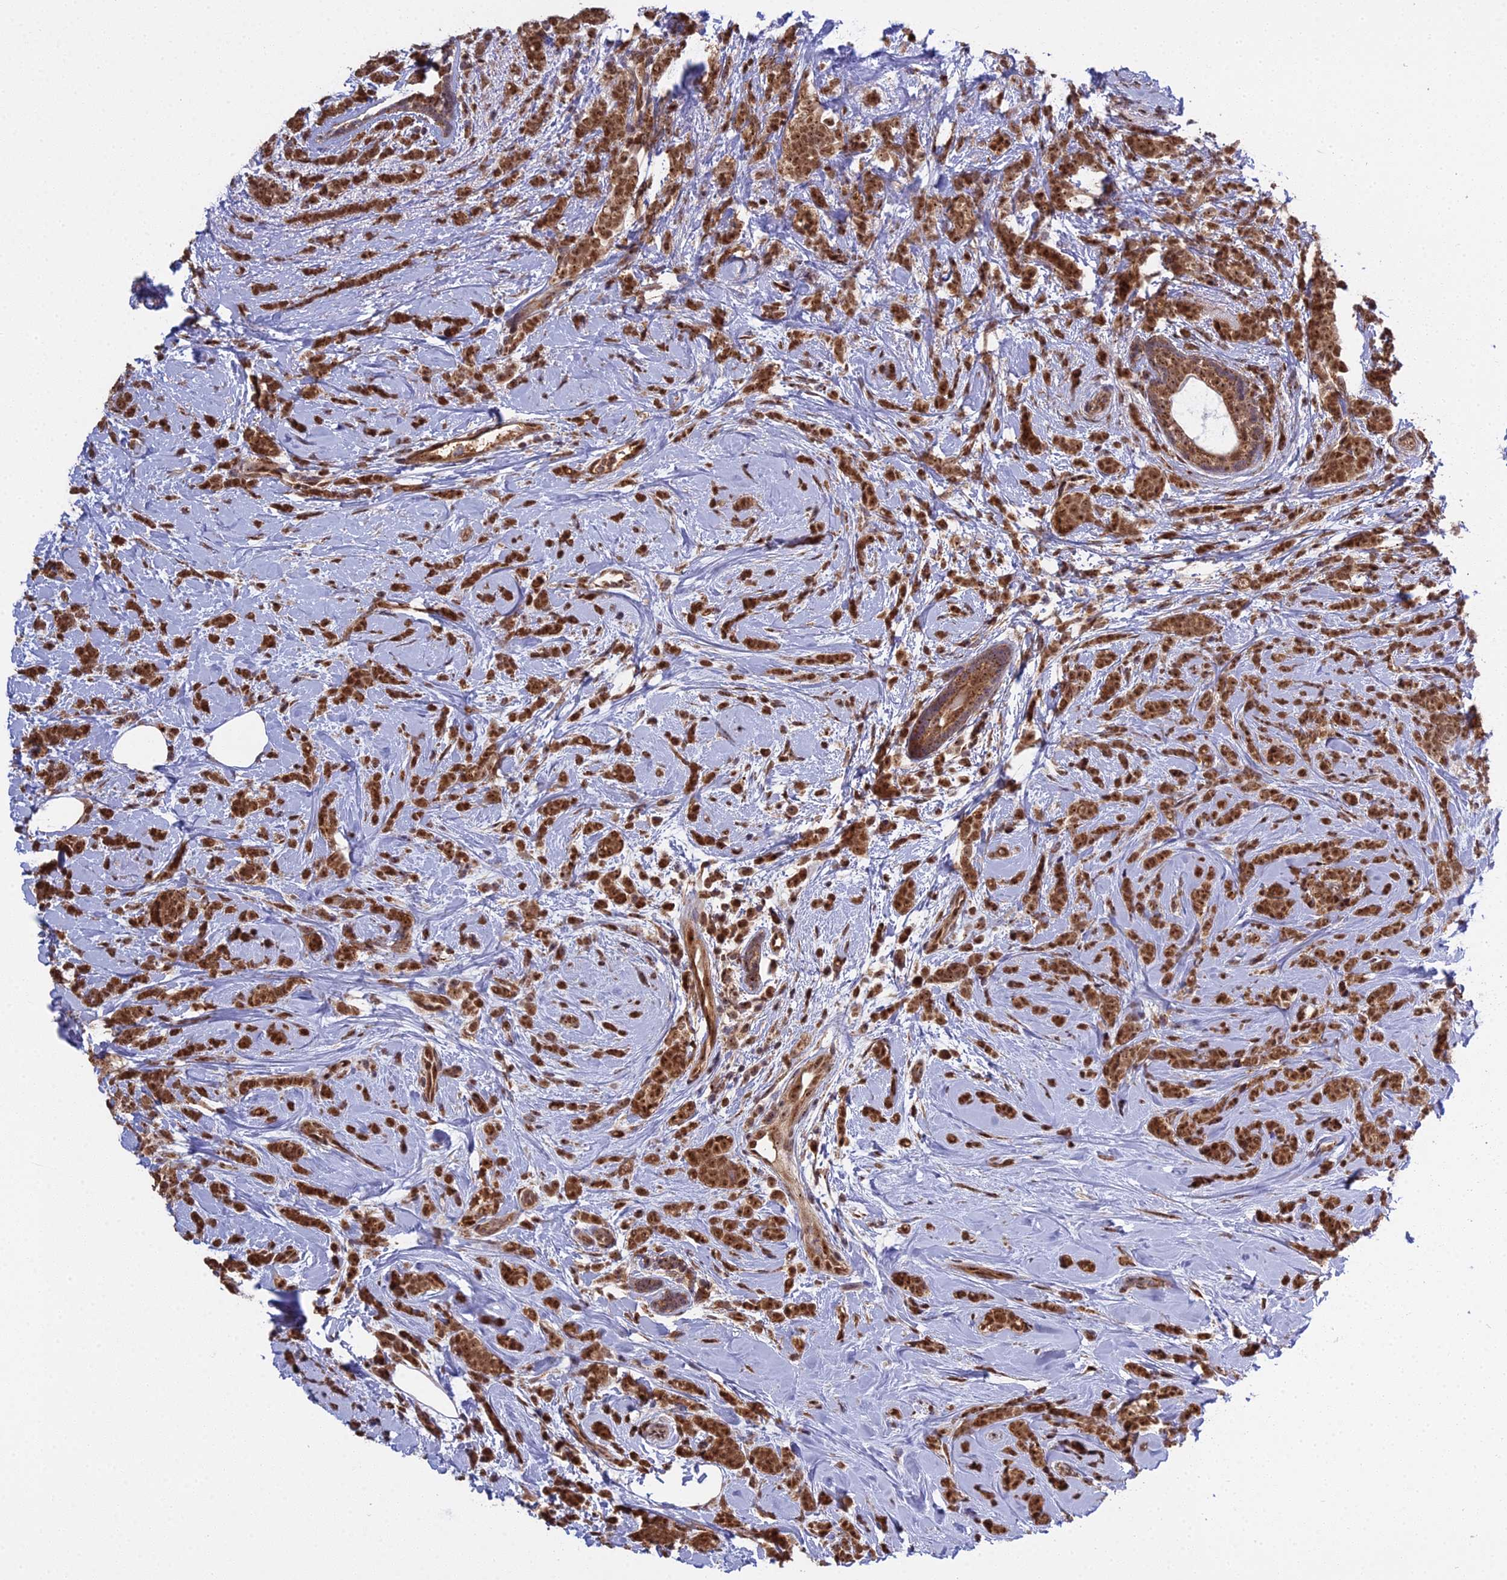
{"staining": {"intensity": "strong", "quantity": ">75%", "location": "cytoplasmic/membranous,nuclear"}, "tissue": "breast cancer", "cell_type": "Tumor cells", "image_type": "cancer", "snomed": [{"axis": "morphology", "description": "Lobular carcinoma"}, {"axis": "topography", "description": "Breast"}], "caption": "This is an image of immunohistochemistry staining of breast lobular carcinoma, which shows strong expression in the cytoplasmic/membranous and nuclear of tumor cells.", "gene": "MEOX1", "patient": {"sex": "female", "age": 58}}